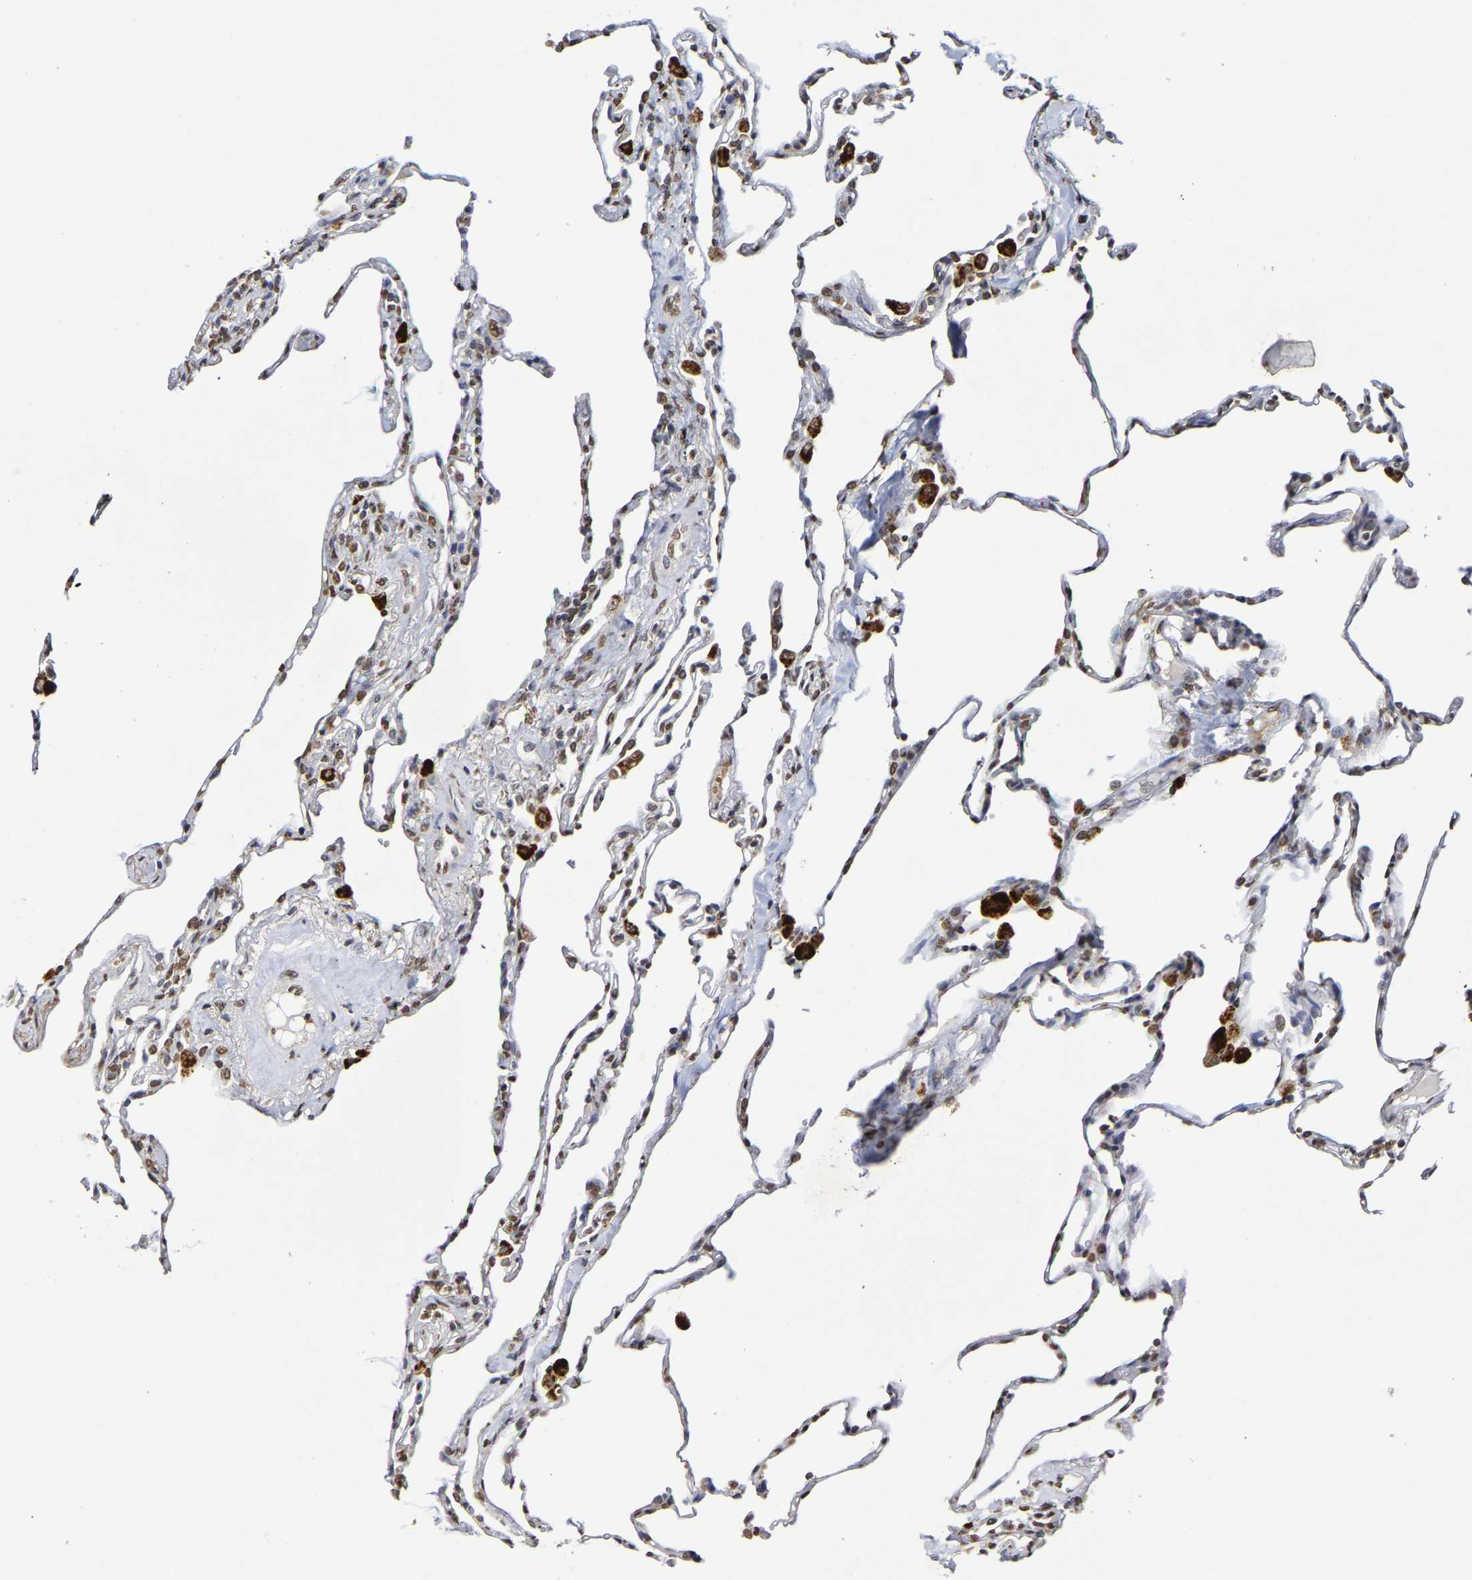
{"staining": {"intensity": "moderate", "quantity": "<25%", "location": "nuclear"}, "tissue": "lung", "cell_type": "Alveolar cells", "image_type": "normal", "snomed": [{"axis": "morphology", "description": "Normal tissue, NOS"}, {"axis": "topography", "description": "Lung"}], "caption": "The histopathology image exhibits staining of normal lung, revealing moderate nuclear protein expression (brown color) within alveolar cells. The protein of interest is stained brown, and the nuclei are stained in blue (DAB IHC with brightfield microscopy, high magnification).", "gene": "ATF4", "patient": {"sex": "male", "age": 59}}